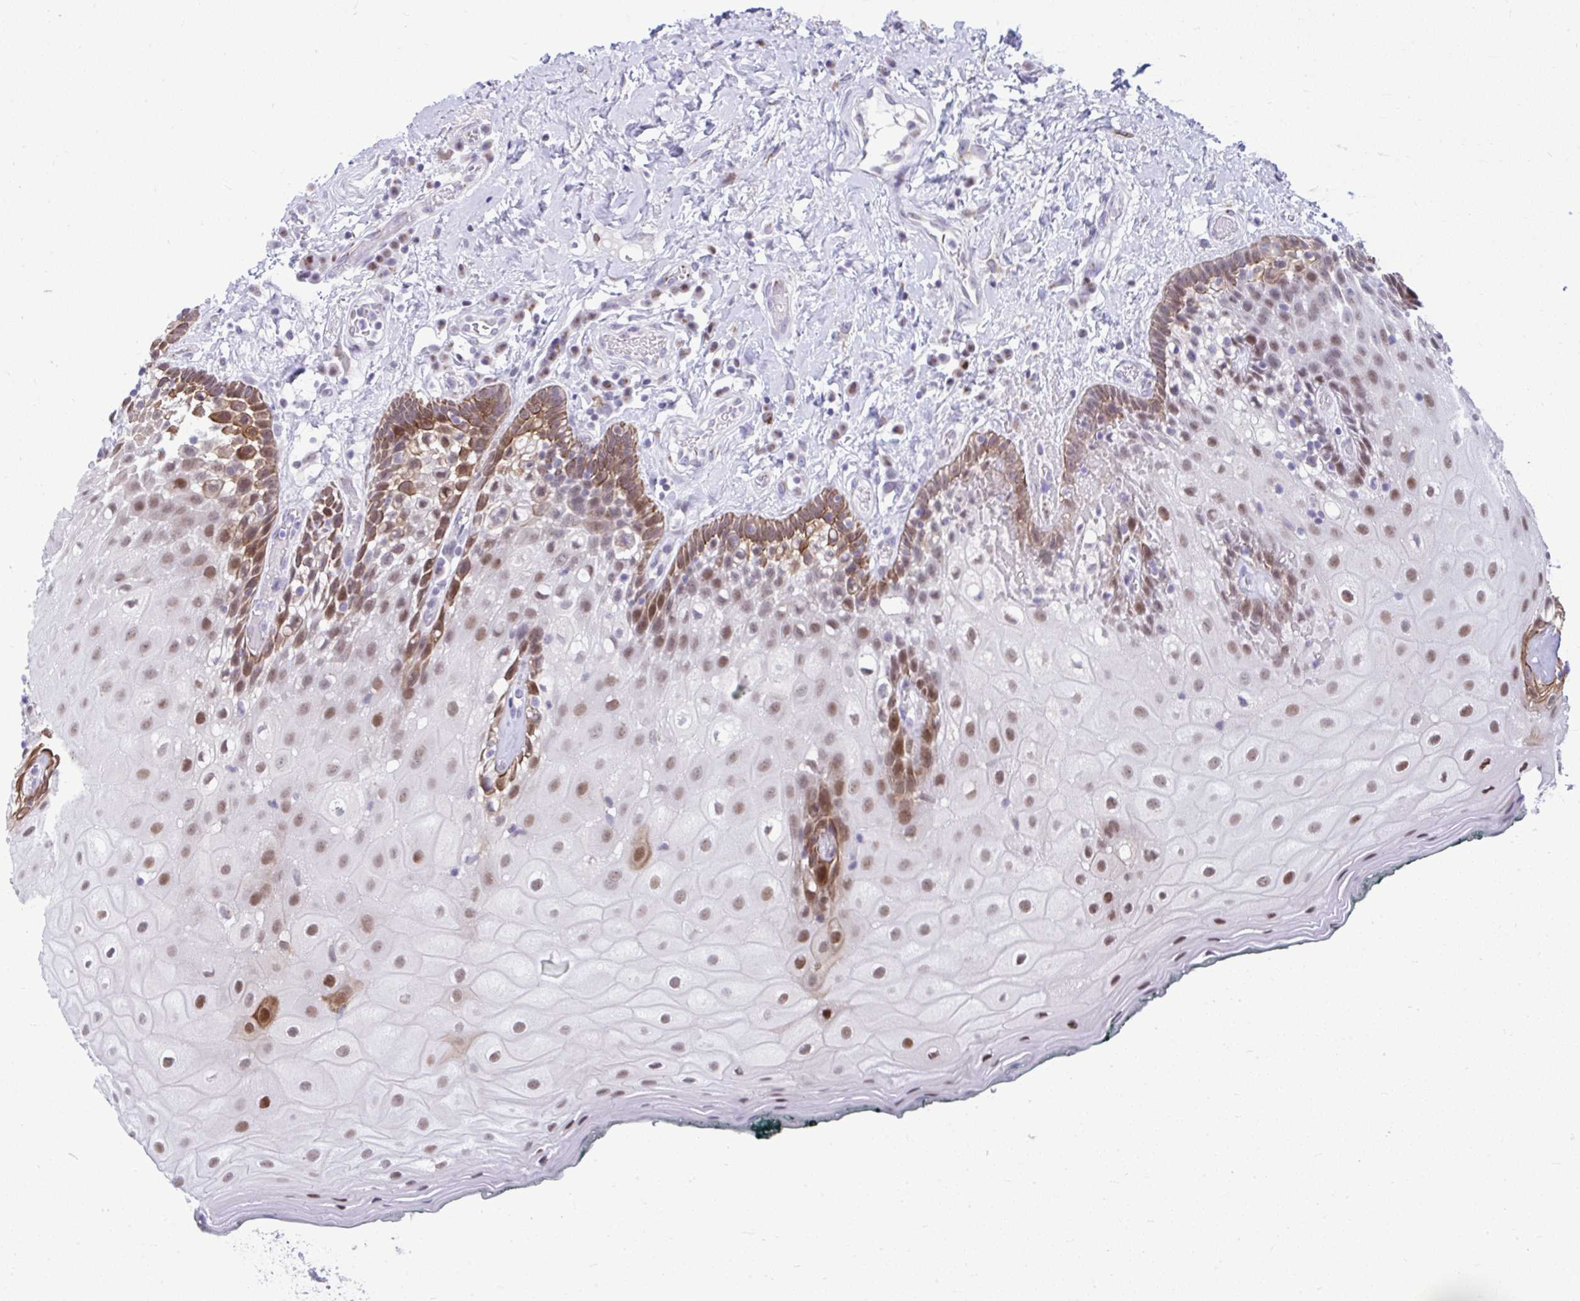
{"staining": {"intensity": "strong", "quantity": "25%-75%", "location": "cytoplasmic/membranous,nuclear"}, "tissue": "oral mucosa", "cell_type": "Squamous epithelial cells", "image_type": "normal", "snomed": [{"axis": "morphology", "description": "Normal tissue, NOS"}, {"axis": "morphology", "description": "Squamous cell carcinoma, NOS"}, {"axis": "topography", "description": "Oral tissue"}, {"axis": "topography", "description": "Head-Neck"}], "caption": "Protein expression analysis of normal oral mucosa exhibits strong cytoplasmic/membranous,nuclear expression in about 25%-75% of squamous epithelial cells. (Stains: DAB (3,3'-diaminobenzidine) in brown, nuclei in blue, Microscopy: brightfield microscopy at high magnification).", "gene": "SLC35C2", "patient": {"sex": "male", "age": 64}}